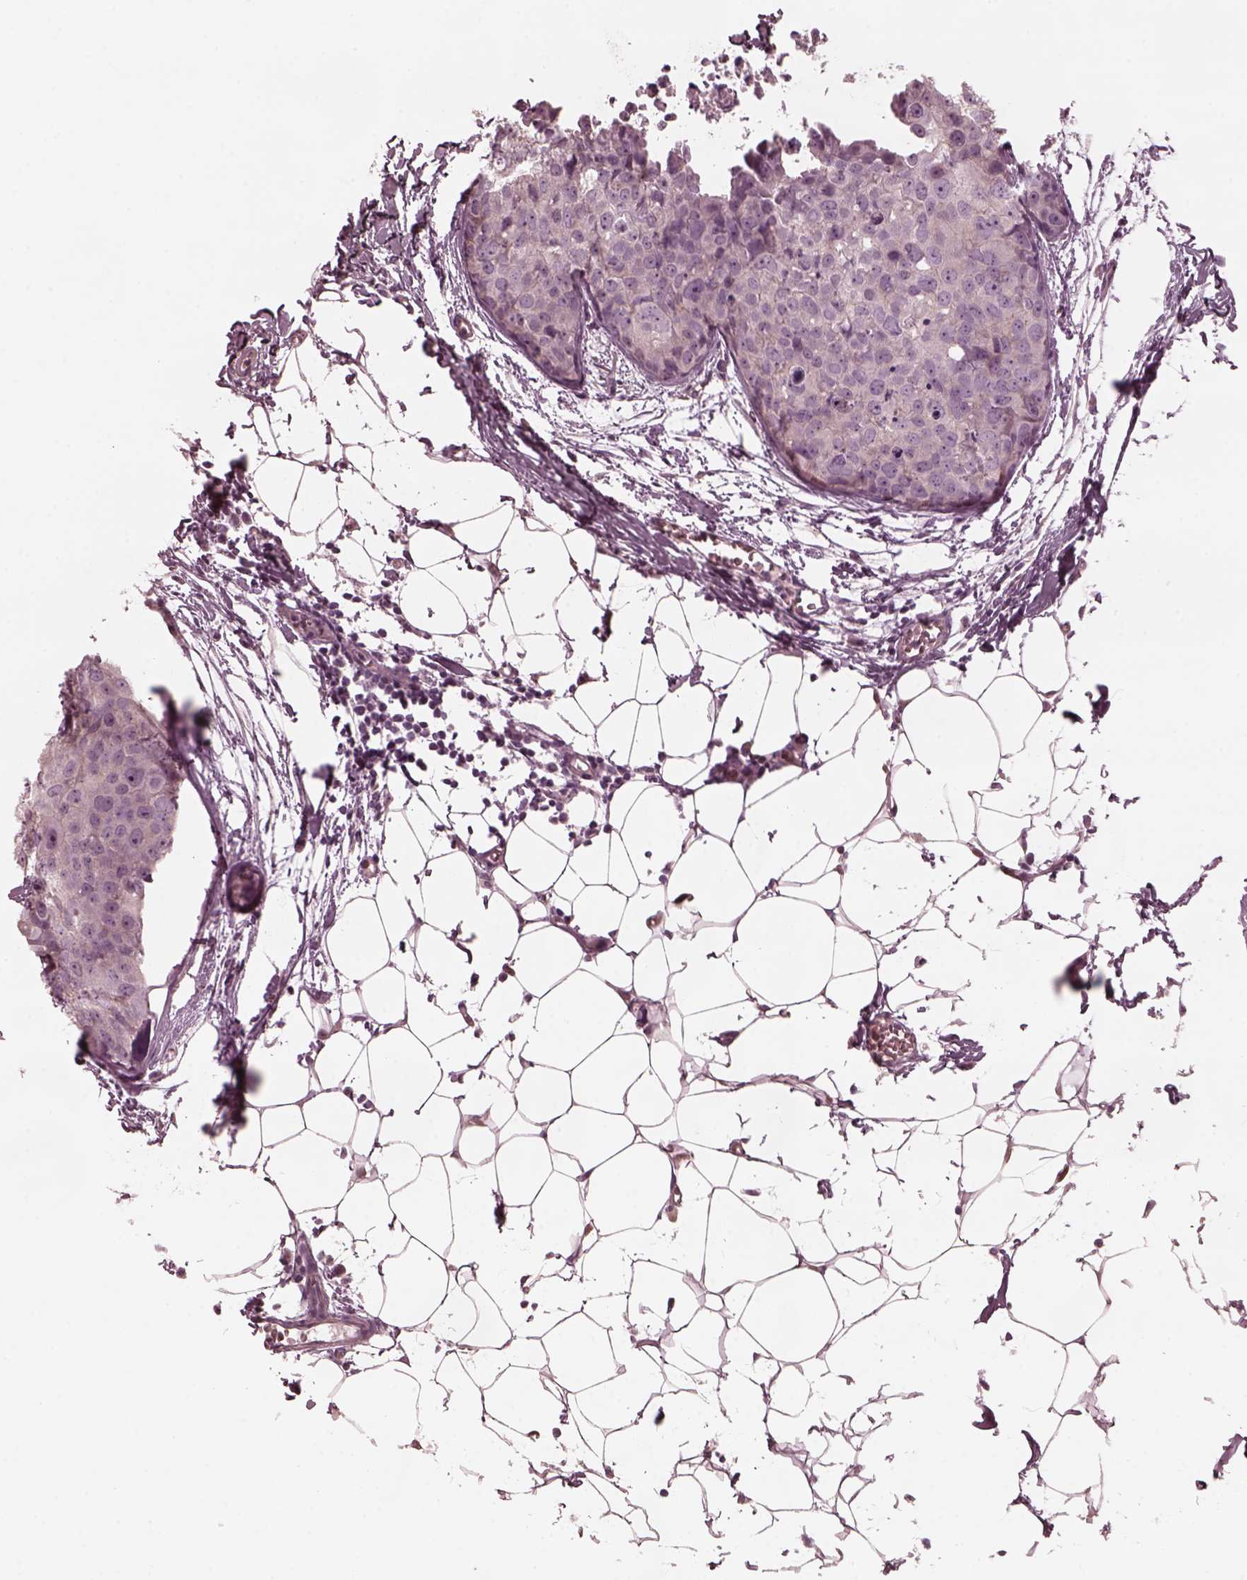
{"staining": {"intensity": "negative", "quantity": "none", "location": "none"}, "tissue": "breast cancer", "cell_type": "Tumor cells", "image_type": "cancer", "snomed": [{"axis": "morphology", "description": "Duct carcinoma"}, {"axis": "topography", "description": "Breast"}], "caption": "Immunohistochemistry (IHC) of invasive ductal carcinoma (breast) demonstrates no staining in tumor cells.", "gene": "KIF6", "patient": {"sex": "female", "age": 38}}